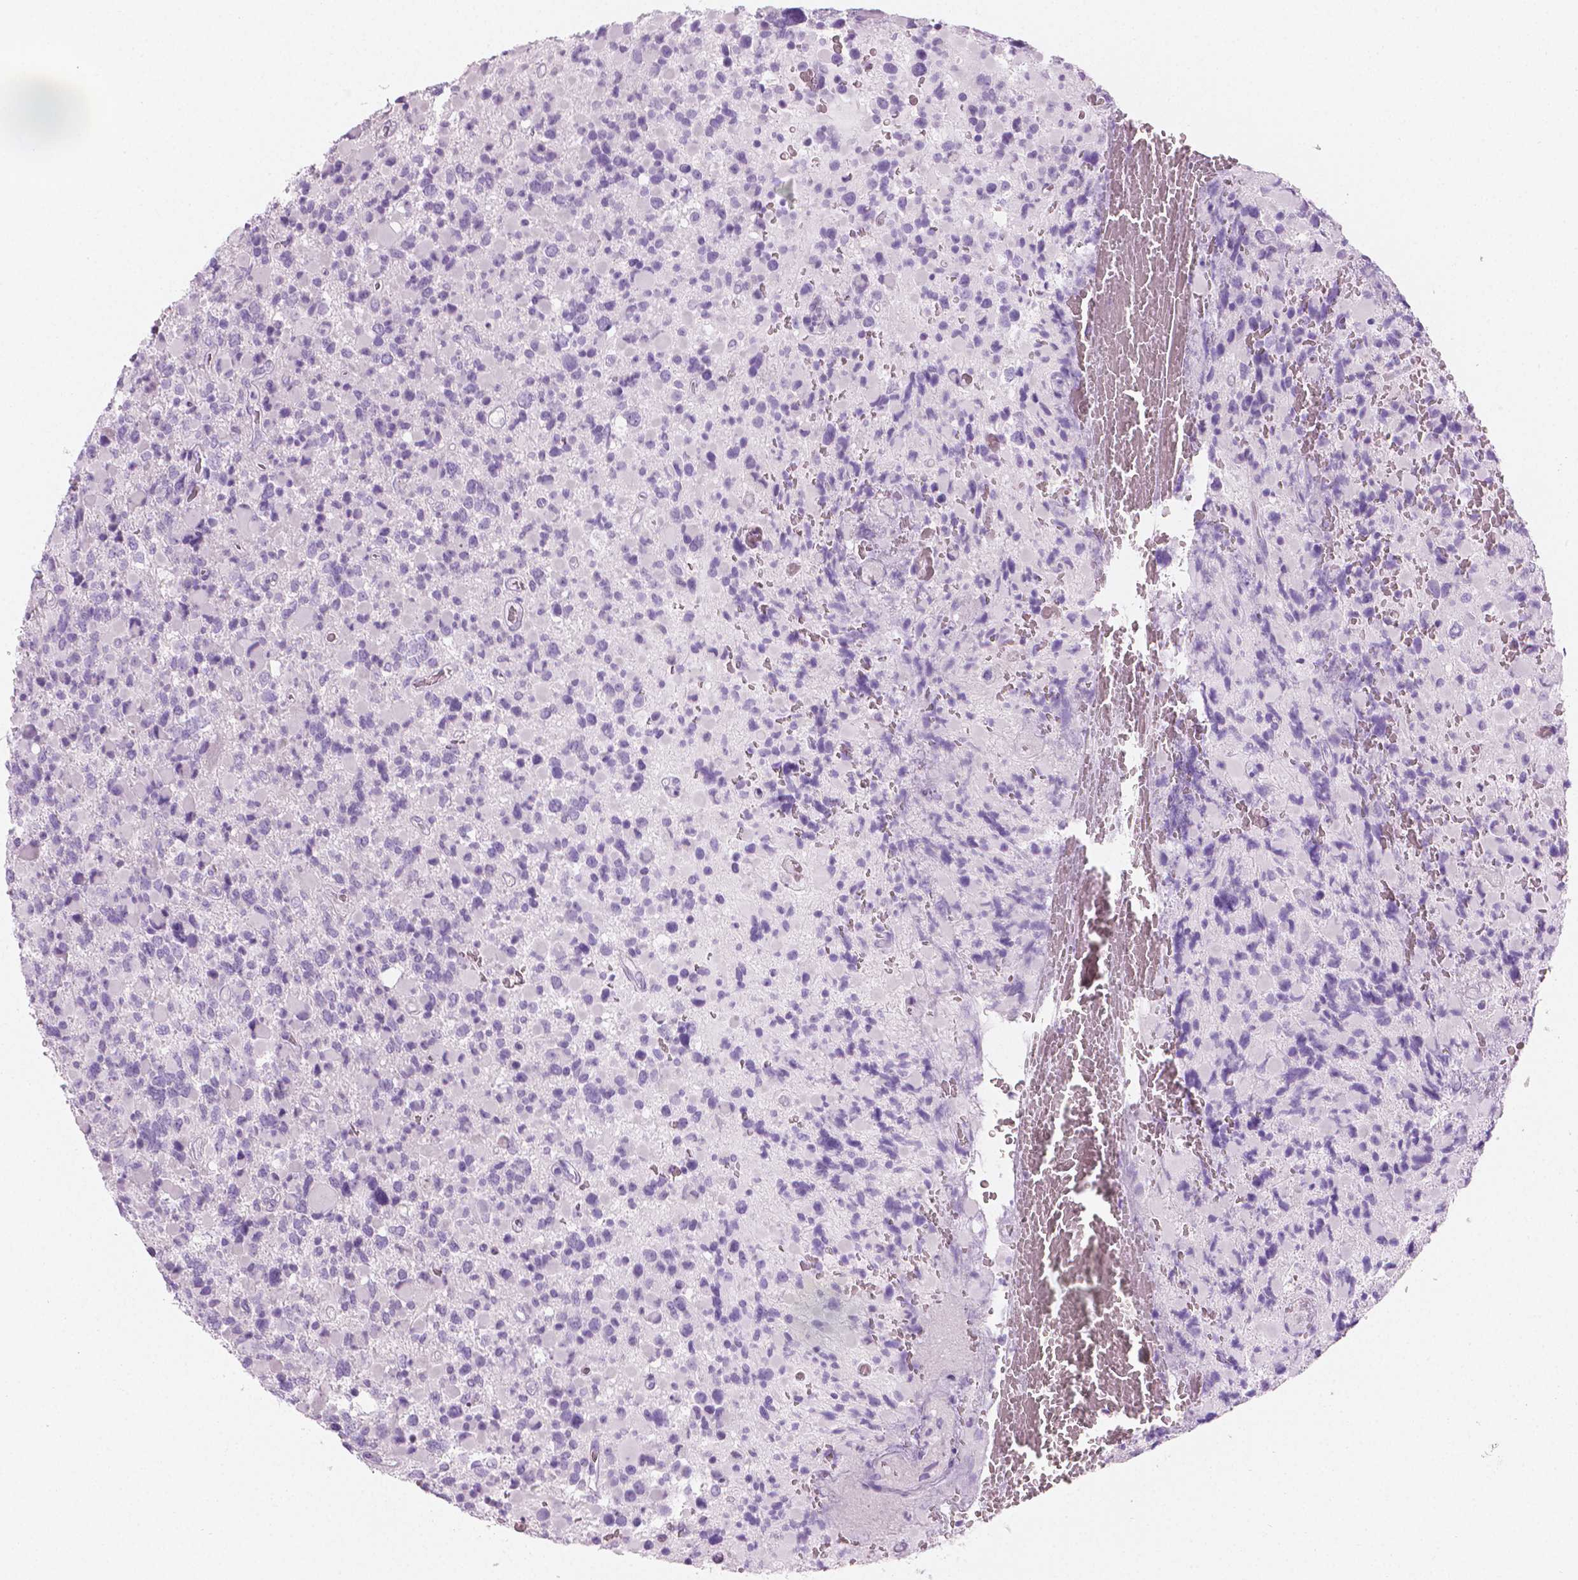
{"staining": {"intensity": "negative", "quantity": "none", "location": "none"}, "tissue": "glioma", "cell_type": "Tumor cells", "image_type": "cancer", "snomed": [{"axis": "morphology", "description": "Glioma, malignant, High grade"}, {"axis": "topography", "description": "Brain"}], "caption": "High magnification brightfield microscopy of glioma stained with DAB (3,3'-diaminobenzidine) (brown) and counterstained with hematoxylin (blue): tumor cells show no significant positivity.", "gene": "PLIN4", "patient": {"sex": "female", "age": 40}}